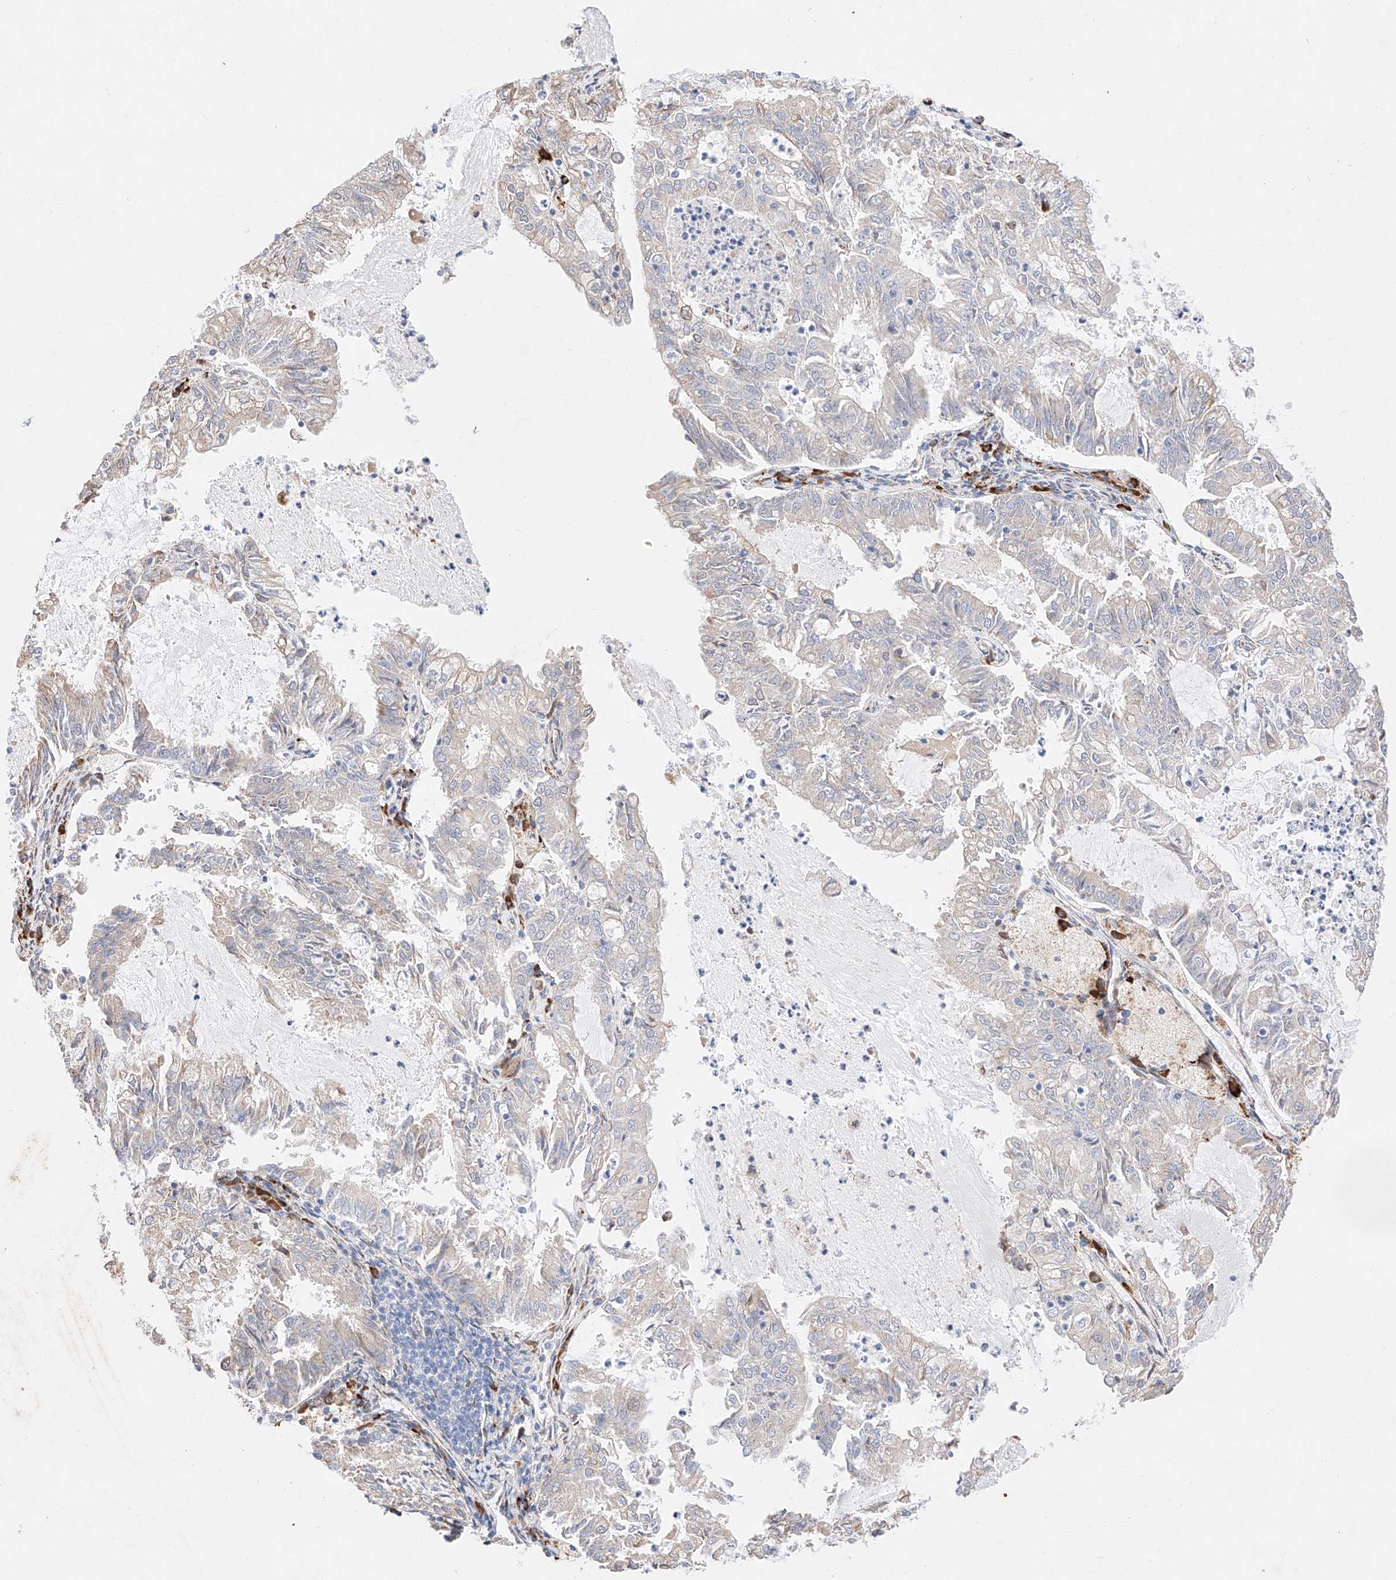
{"staining": {"intensity": "negative", "quantity": "none", "location": "none"}, "tissue": "endometrial cancer", "cell_type": "Tumor cells", "image_type": "cancer", "snomed": [{"axis": "morphology", "description": "Adenocarcinoma, NOS"}, {"axis": "topography", "description": "Endometrium"}], "caption": "This is an immunohistochemistry (IHC) image of adenocarcinoma (endometrial). There is no expression in tumor cells.", "gene": "ATP9B", "patient": {"sex": "female", "age": 57}}